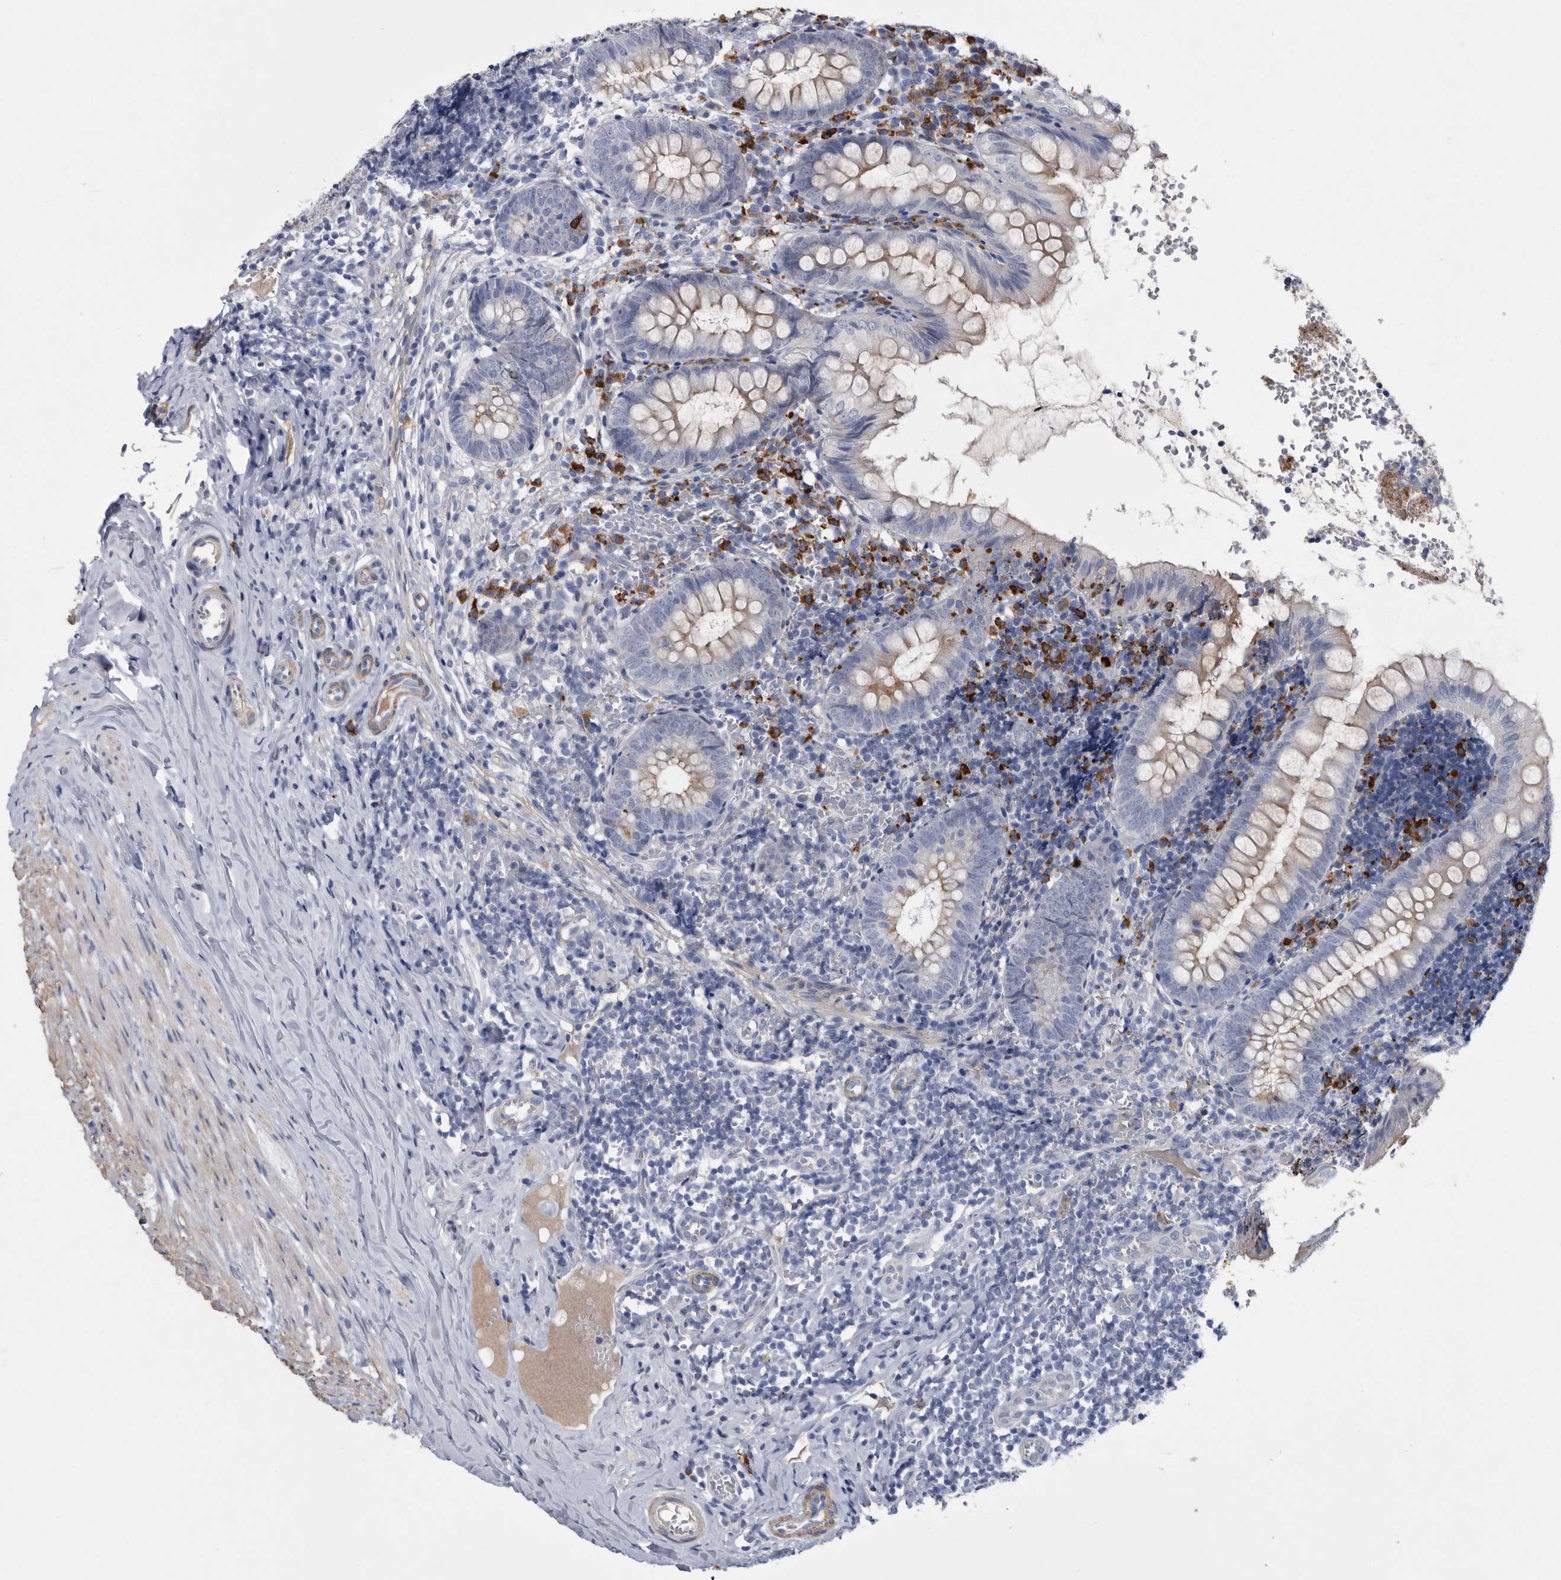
{"staining": {"intensity": "weak", "quantity": "<25%", "location": "cytoplasmic/membranous"}, "tissue": "appendix", "cell_type": "Glandular cells", "image_type": "normal", "snomed": [{"axis": "morphology", "description": "Normal tissue, NOS"}, {"axis": "topography", "description": "Appendix"}], "caption": "Immunohistochemistry (IHC) micrograph of unremarkable appendix stained for a protein (brown), which demonstrates no staining in glandular cells.", "gene": "BTBD6", "patient": {"sex": "male", "age": 8}}